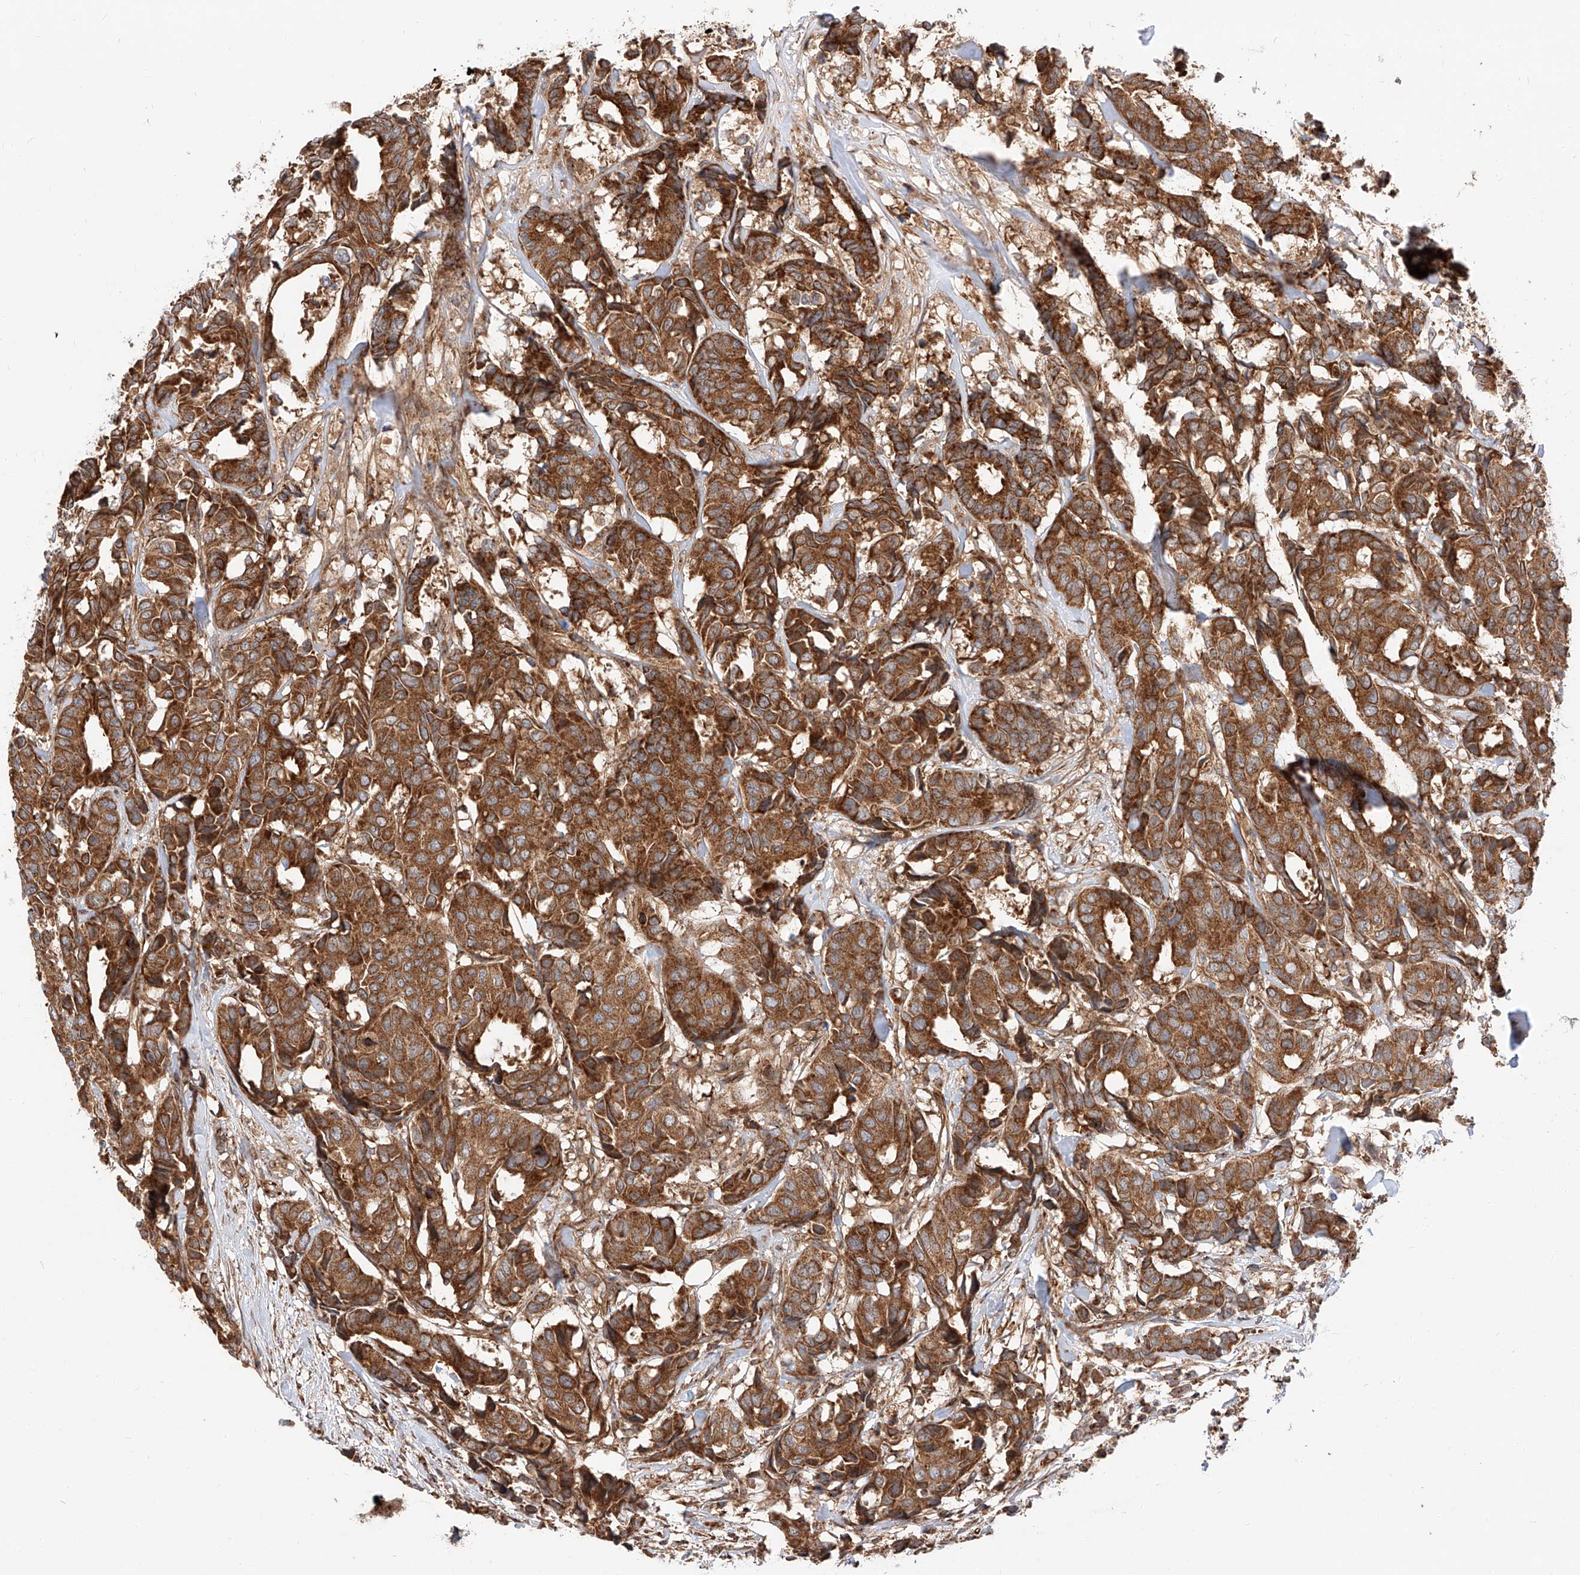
{"staining": {"intensity": "strong", "quantity": ">75%", "location": "cytoplasmic/membranous"}, "tissue": "breast cancer", "cell_type": "Tumor cells", "image_type": "cancer", "snomed": [{"axis": "morphology", "description": "Duct carcinoma"}, {"axis": "topography", "description": "Breast"}], "caption": "Immunohistochemistry (IHC) of human breast infiltrating ductal carcinoma exhibits high levels of strong cytoplasmic/membranous staining in approximately >75% of tumor cells. The staining was performed using DAB (3,3'-diaminobenzidine), with brown indicating positive protein expression. Nuclei are stained blue with hematoxylin.", "gene": "ISCA2", "patient": {"sex": "female", "age": 87}}